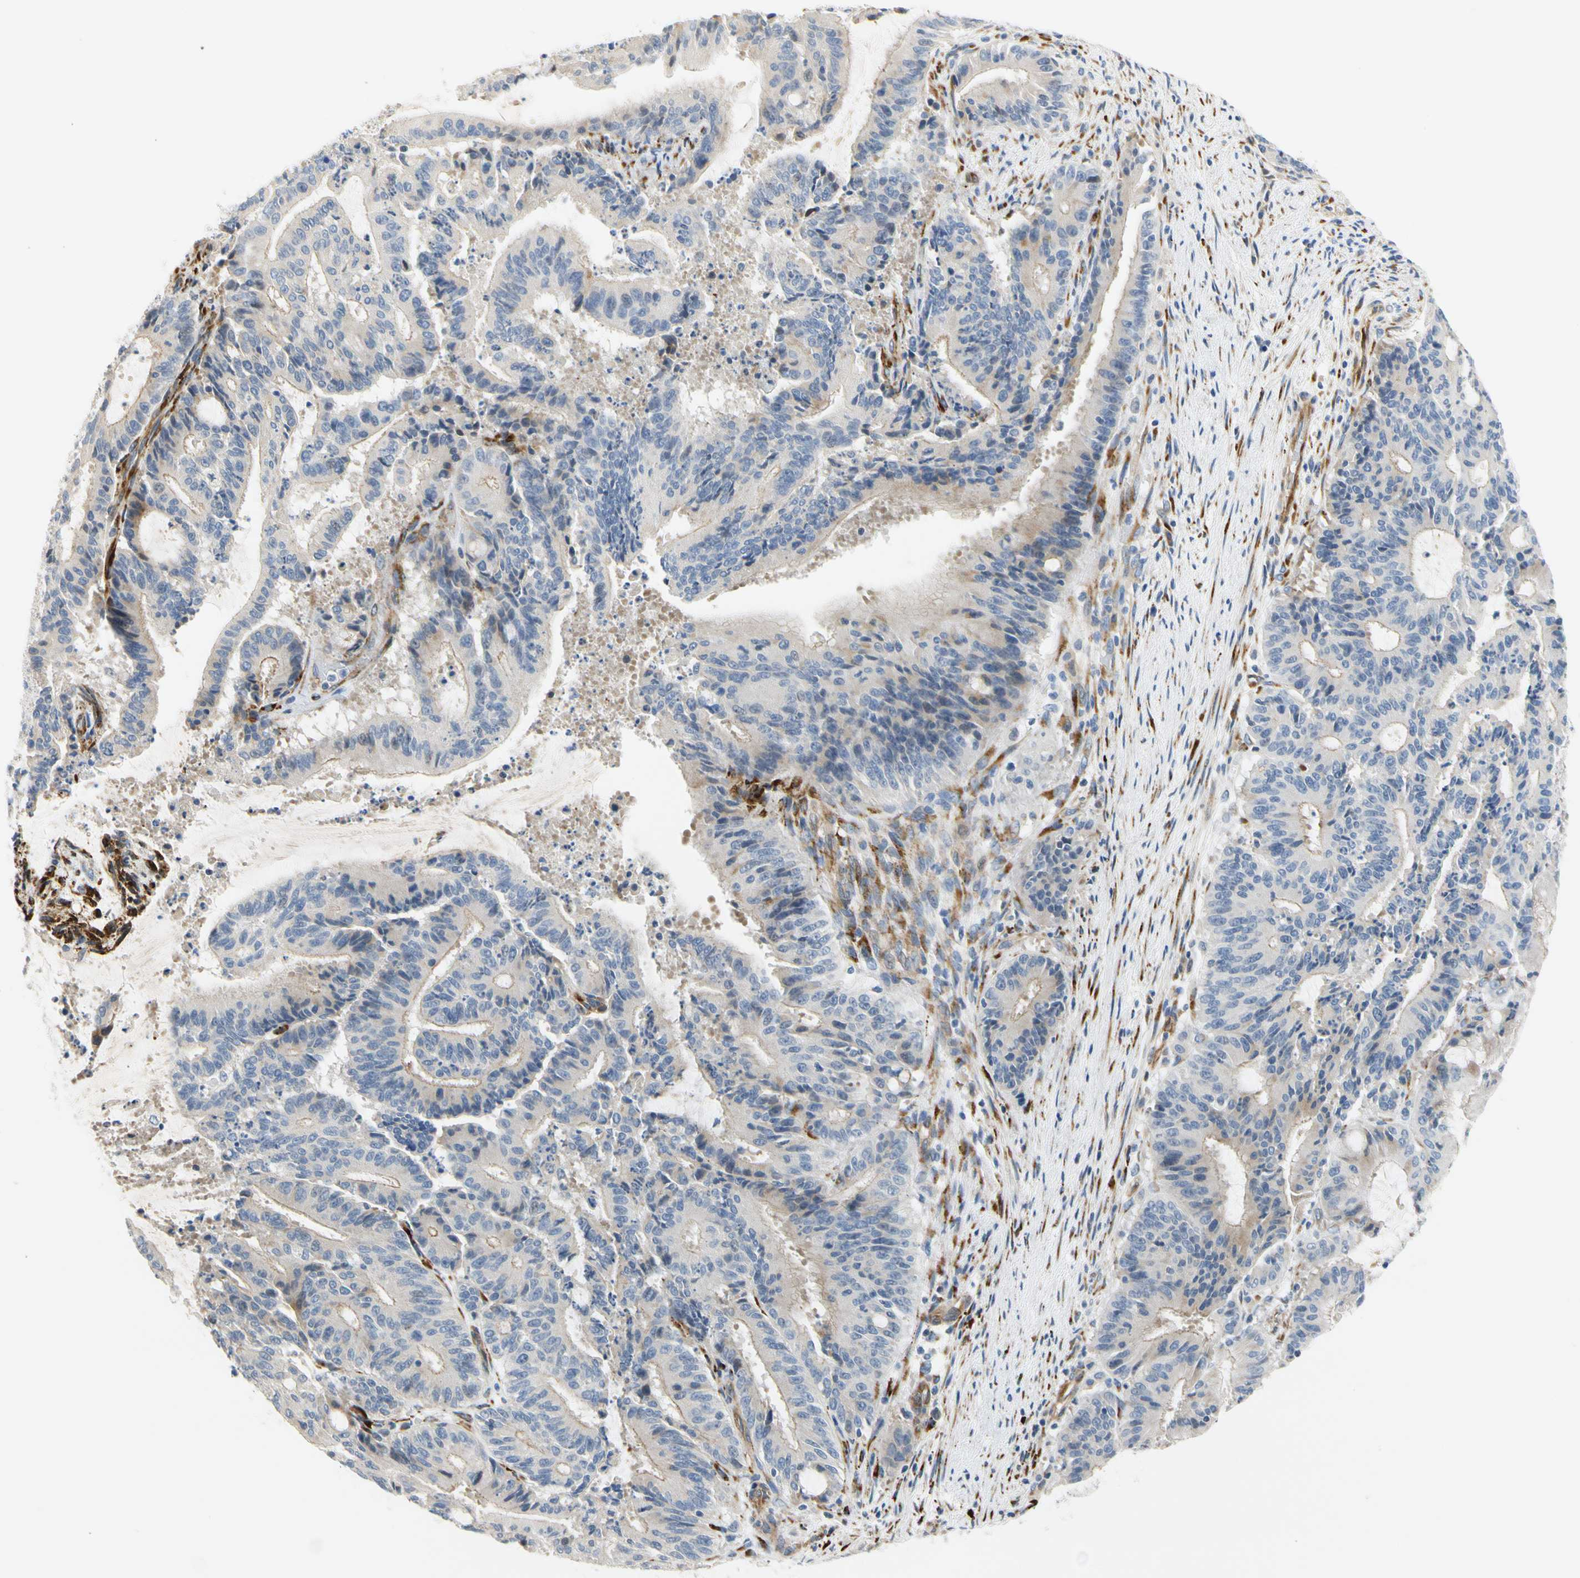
{"staining": {"intensity": "weak", "quantity": "<25%", "location": "cytoplasmic/membranous"}, "tissue": "liver cancer", "cell_type": "Tumor cells", "image_type": "cancer", "snomed": [{"axis": "morphology", "description": "Cholangiocarcinoma"}, {"axis": "topography", "description": "Liver"}], "caption": "Photomicrograph shows no significant protein positivity in tumor cells of liver cancer.", "gene": "ZNF236", "patient": {"sex": "female", "age": 73}}